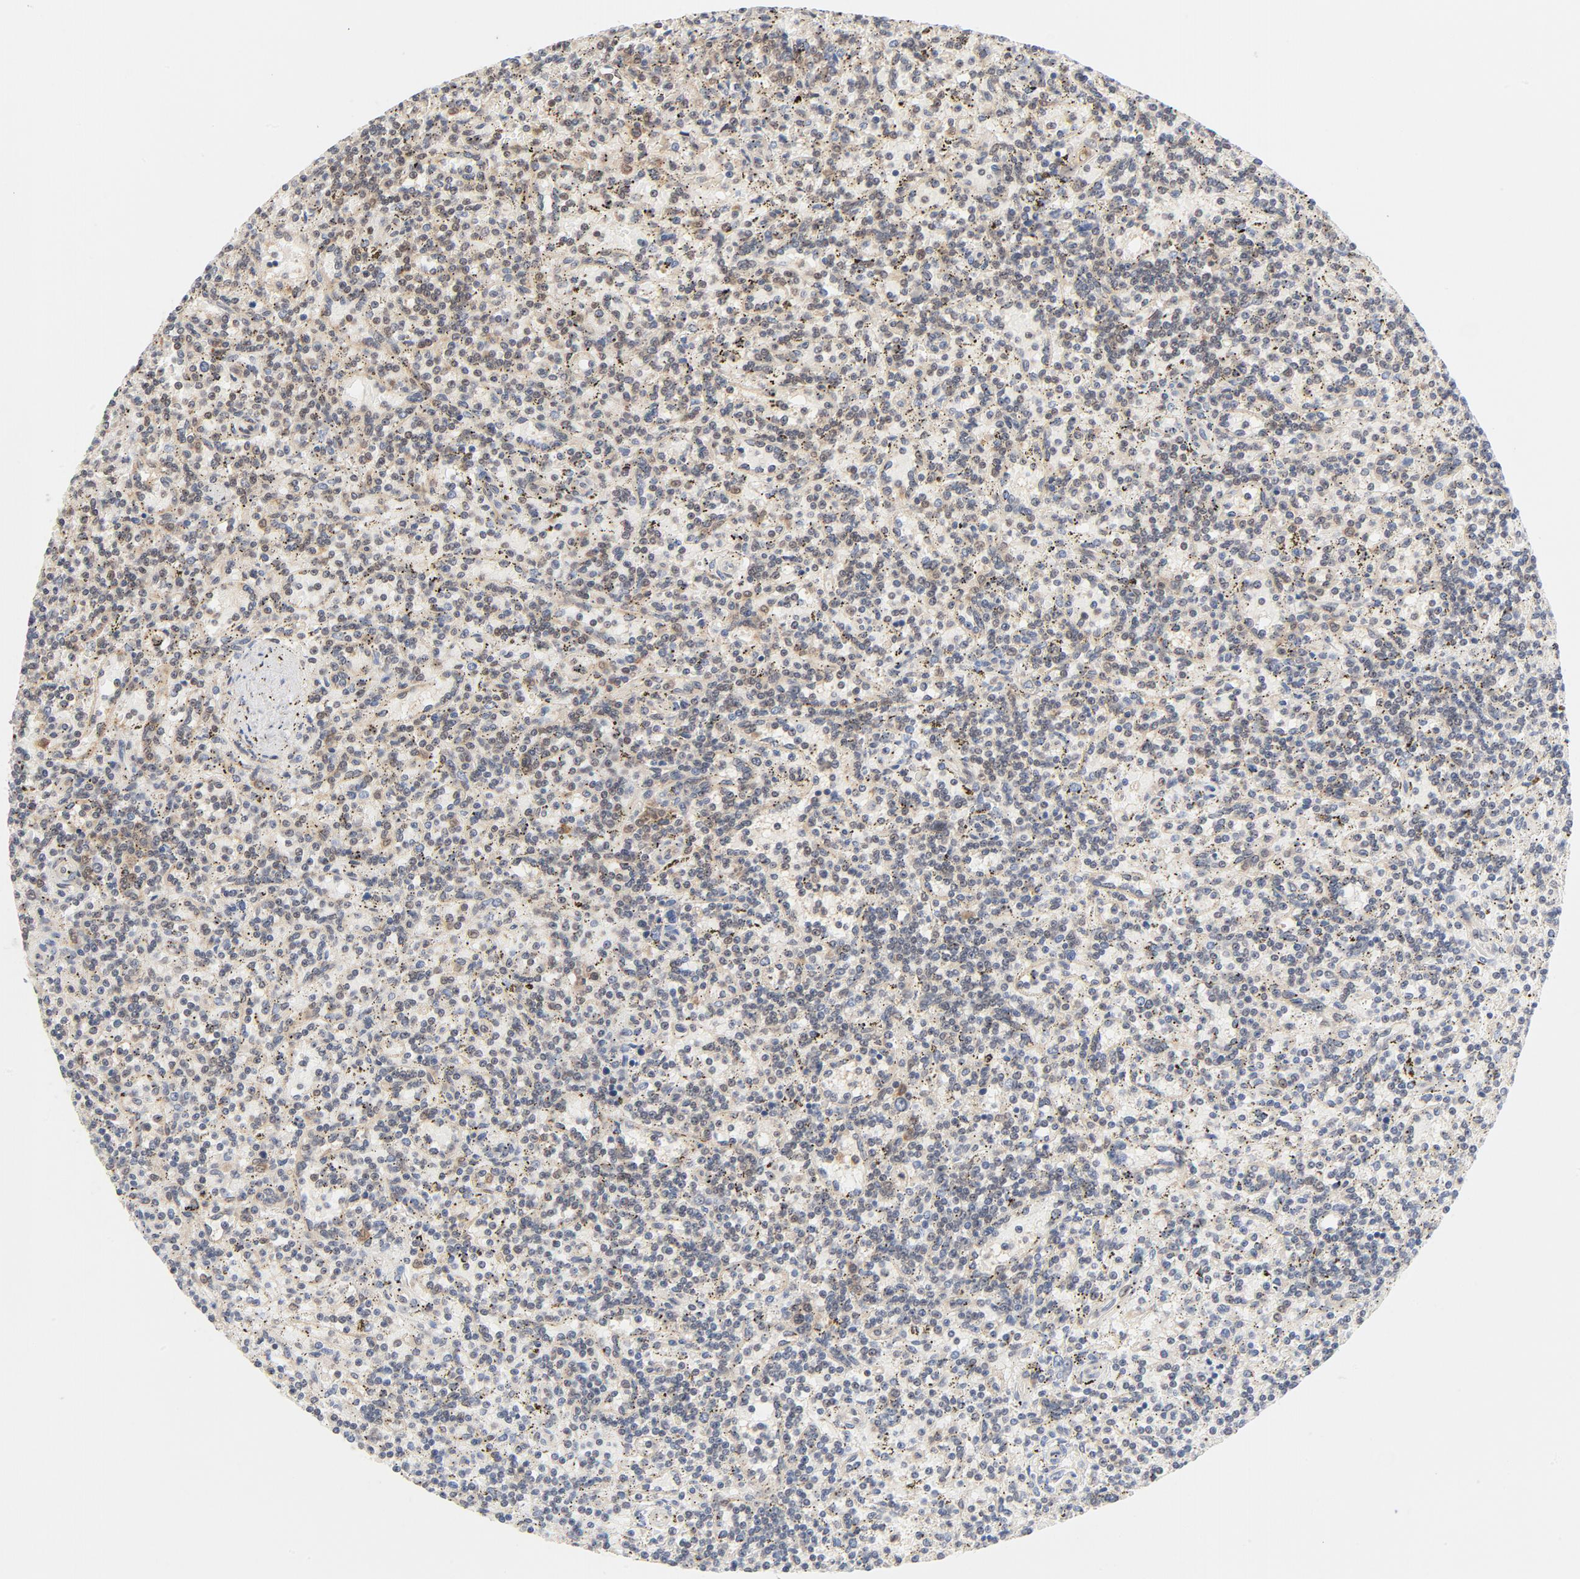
{"staining": {"intensity": "weak", "quantity": ">75%", "location": "cytoplasmic/membranous,nuclear"}, "tissue": "lymphoma", "cell_type": "Tumor cells", "image_type": "cancer", "snomed": [{"axis": "morphology", "description": "Malignant lymphoma, non-Hodgkin's type, Low grade"}, {"axis": "topography", "description": "Spleen"}], "caption": "The immunohistochemical stain labels weak cytoplasmic/membranous and nuclear positivity in tumor cells of lymphoma tissue.", "gene": "EIF4E", "patient": {"sex": "male", "age": 73}}